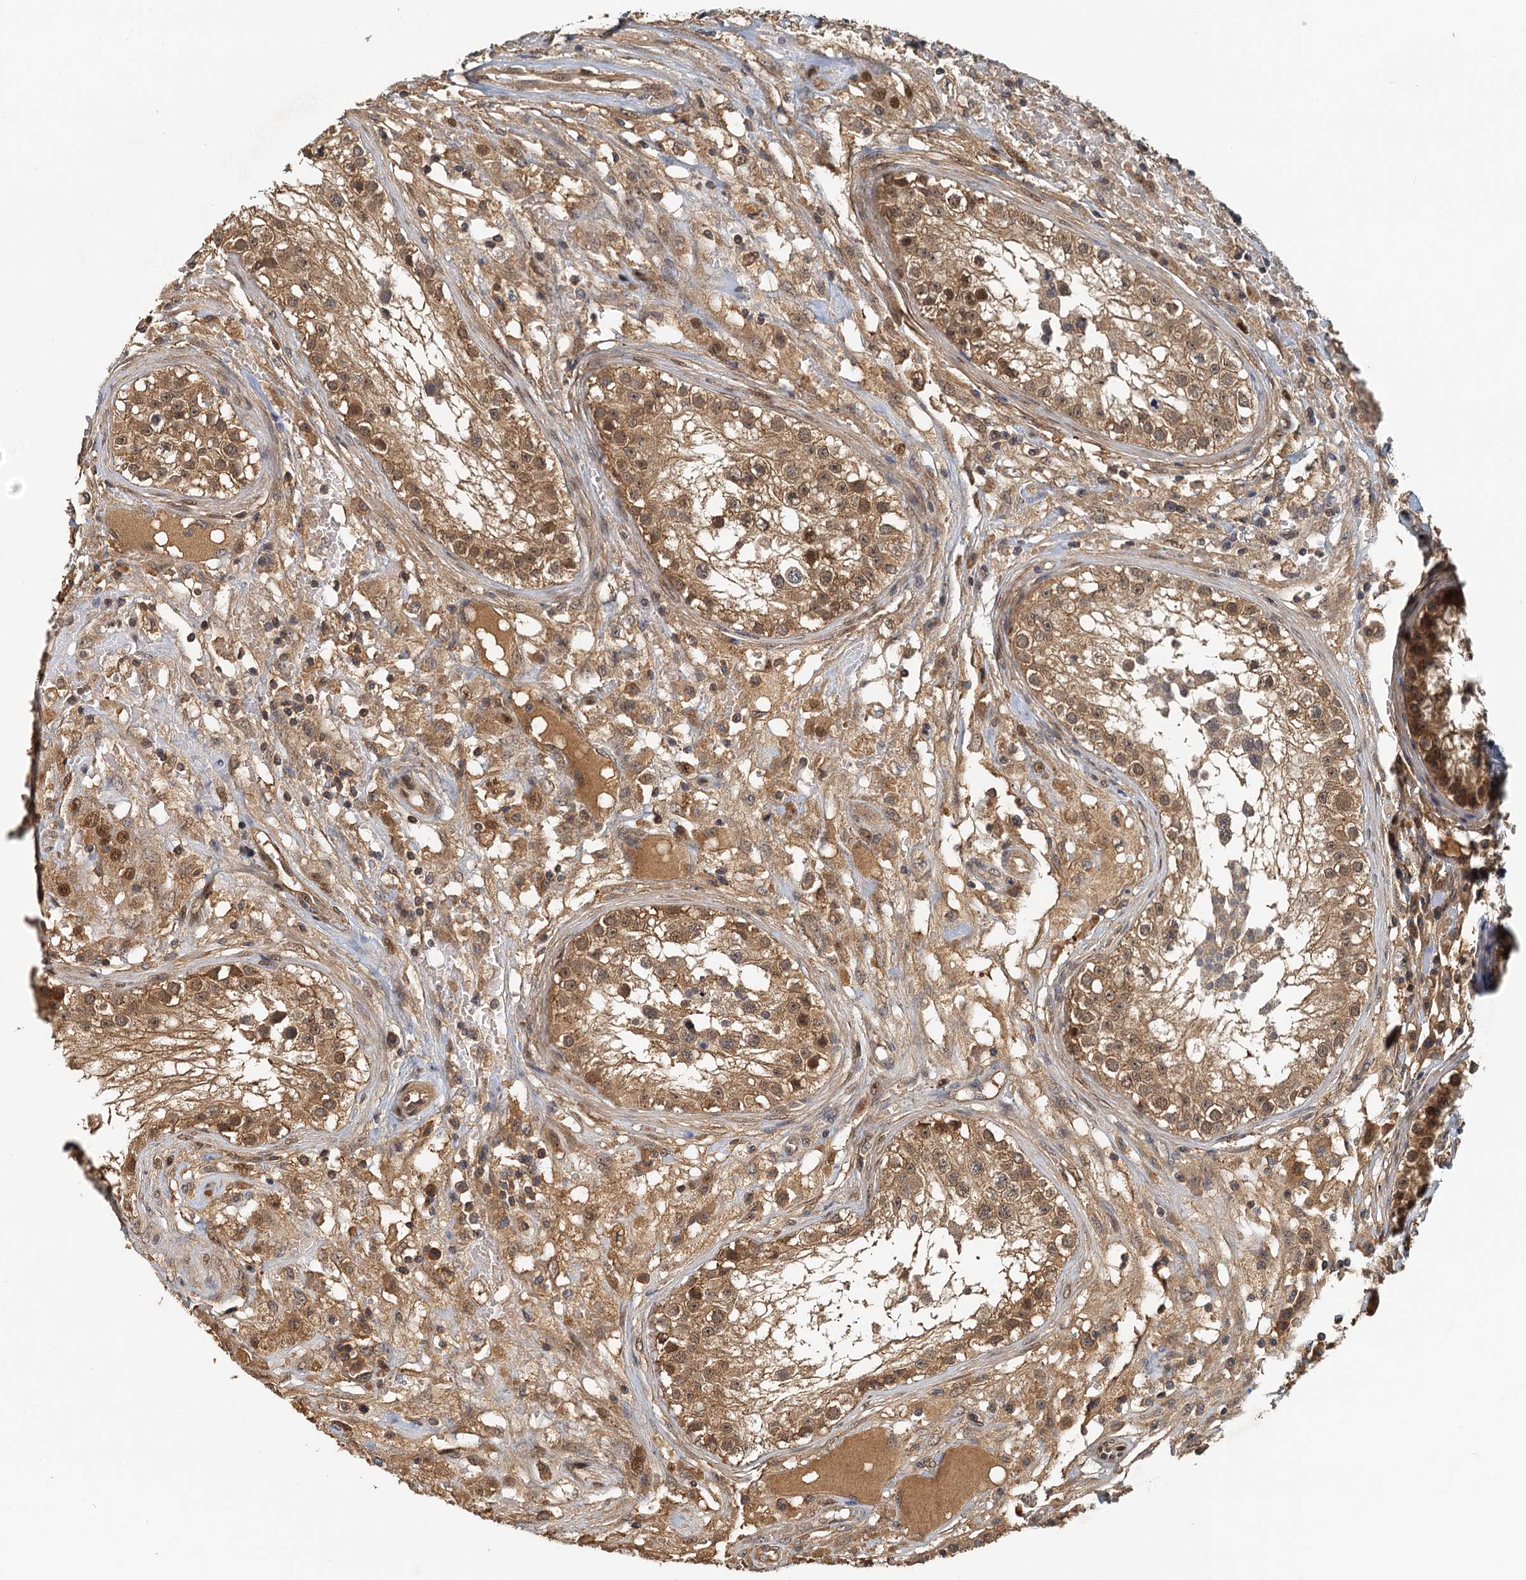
{"staining": {"intensity": "moderate", "quantity": ">75%", "location": "cytoplasmic/membranous"}, "tissue": "testis cancer", "cell_type": "Tumor cells", "image_type": "cancer", "snomed": [{"axis": "morphology", "description": "Carcinoma, Embryonal, NOS"}, {"axis": "topography", "description": "Testis"}], "caption": "Testis cancer stained for a protein demonstrates moderate cytoplasmic/membranous positivity in tumor cells.", "gene": "UBL7", "patient": {"sex": "male", "age": 25}}